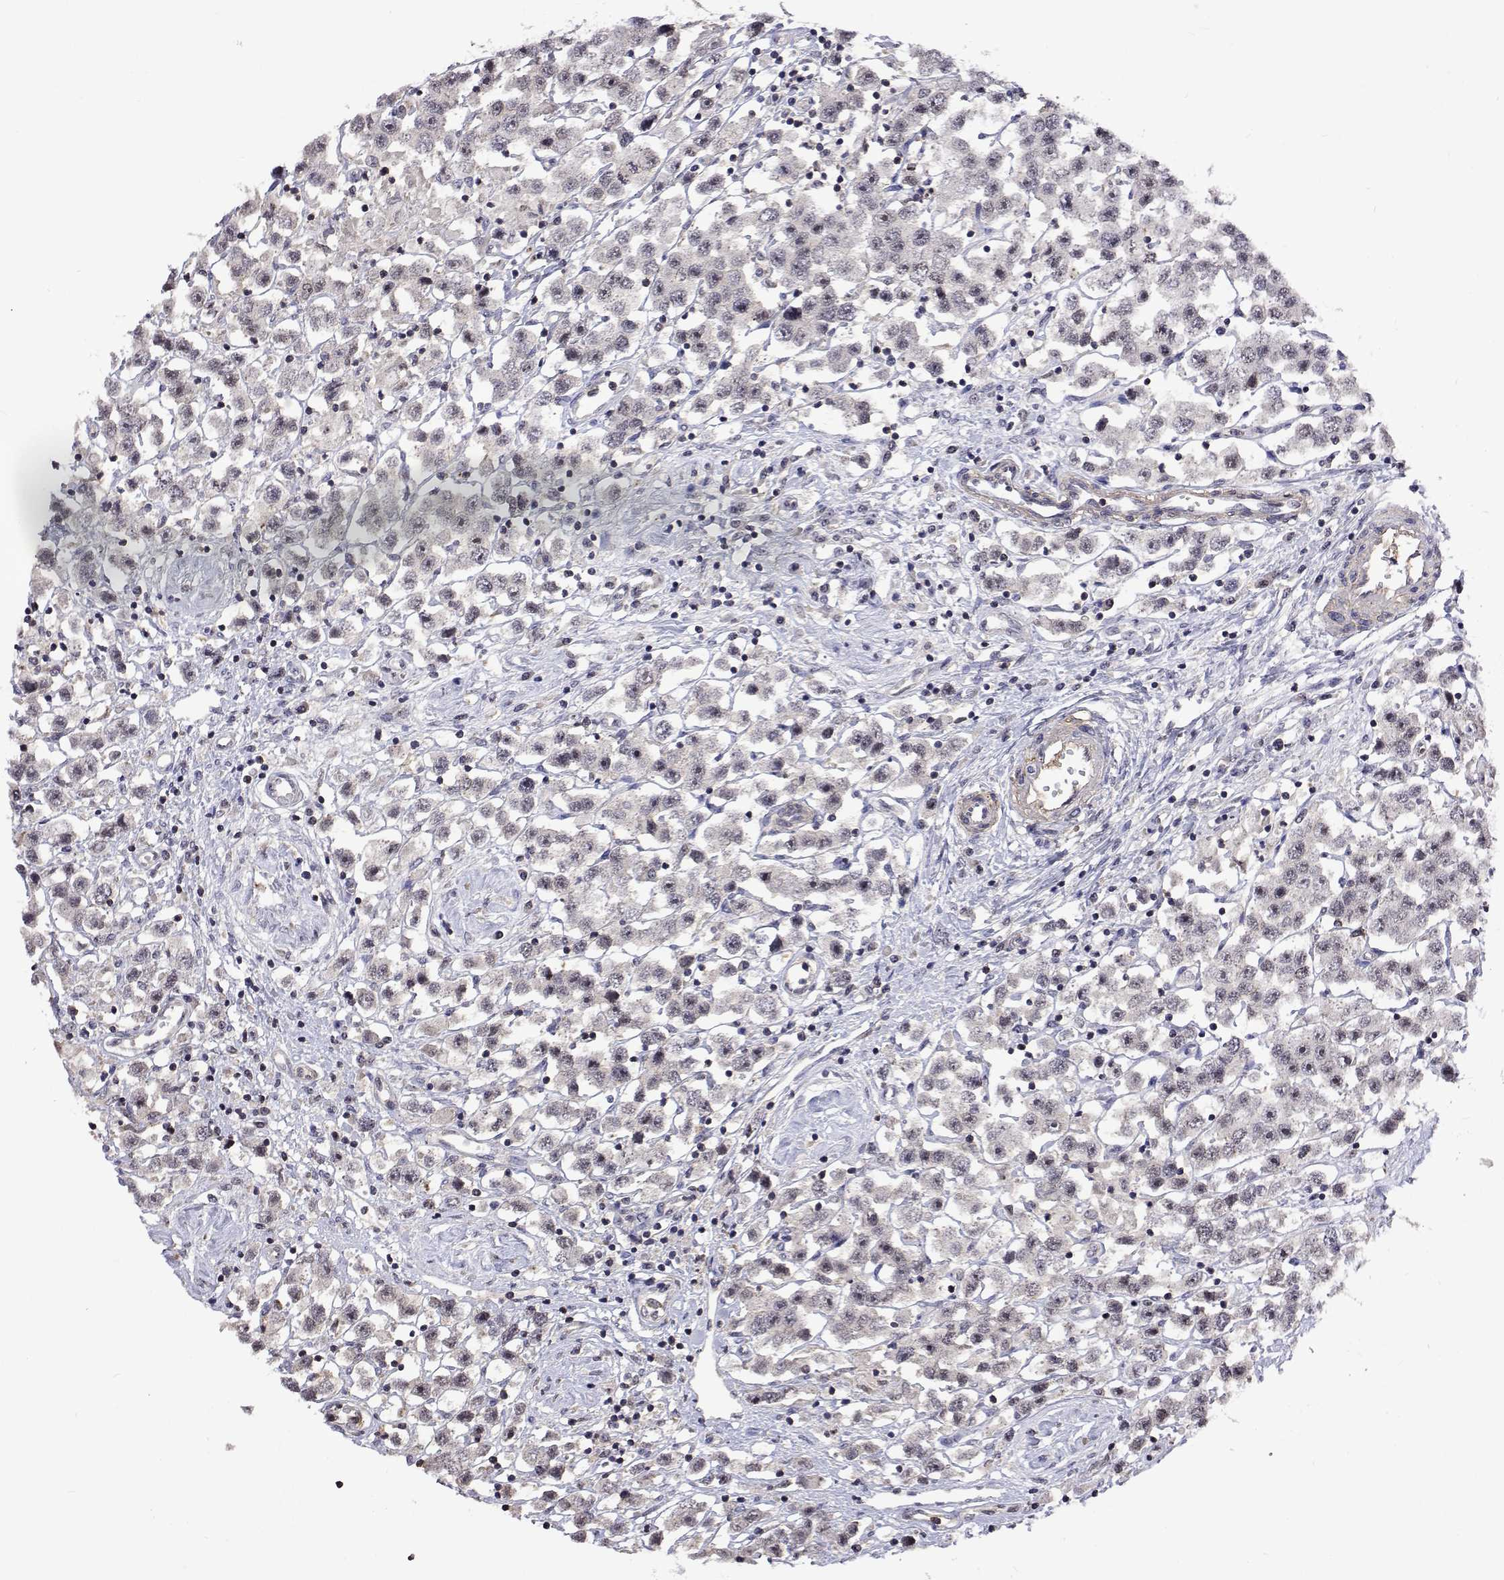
{"staining": {"intensity": "weak", "quantity": "<25%", "location": "nuclear"}, "tissue": "testis cancer", "cell_type": "Tumor cells", "image_type": "cancer", "snomed": [{"axis": "morphology", "description": "Seminoma, NOS"}, {"axis": "topography", "description": "Testis"}], "caption": "DAB (3,3'-diaminobenzidine) immunohistochemical staining of human testis seminoma displays no significant positivity in tumor cells.", "gene": "NHP2", "patient": {"sex": "male", "age": 45}}